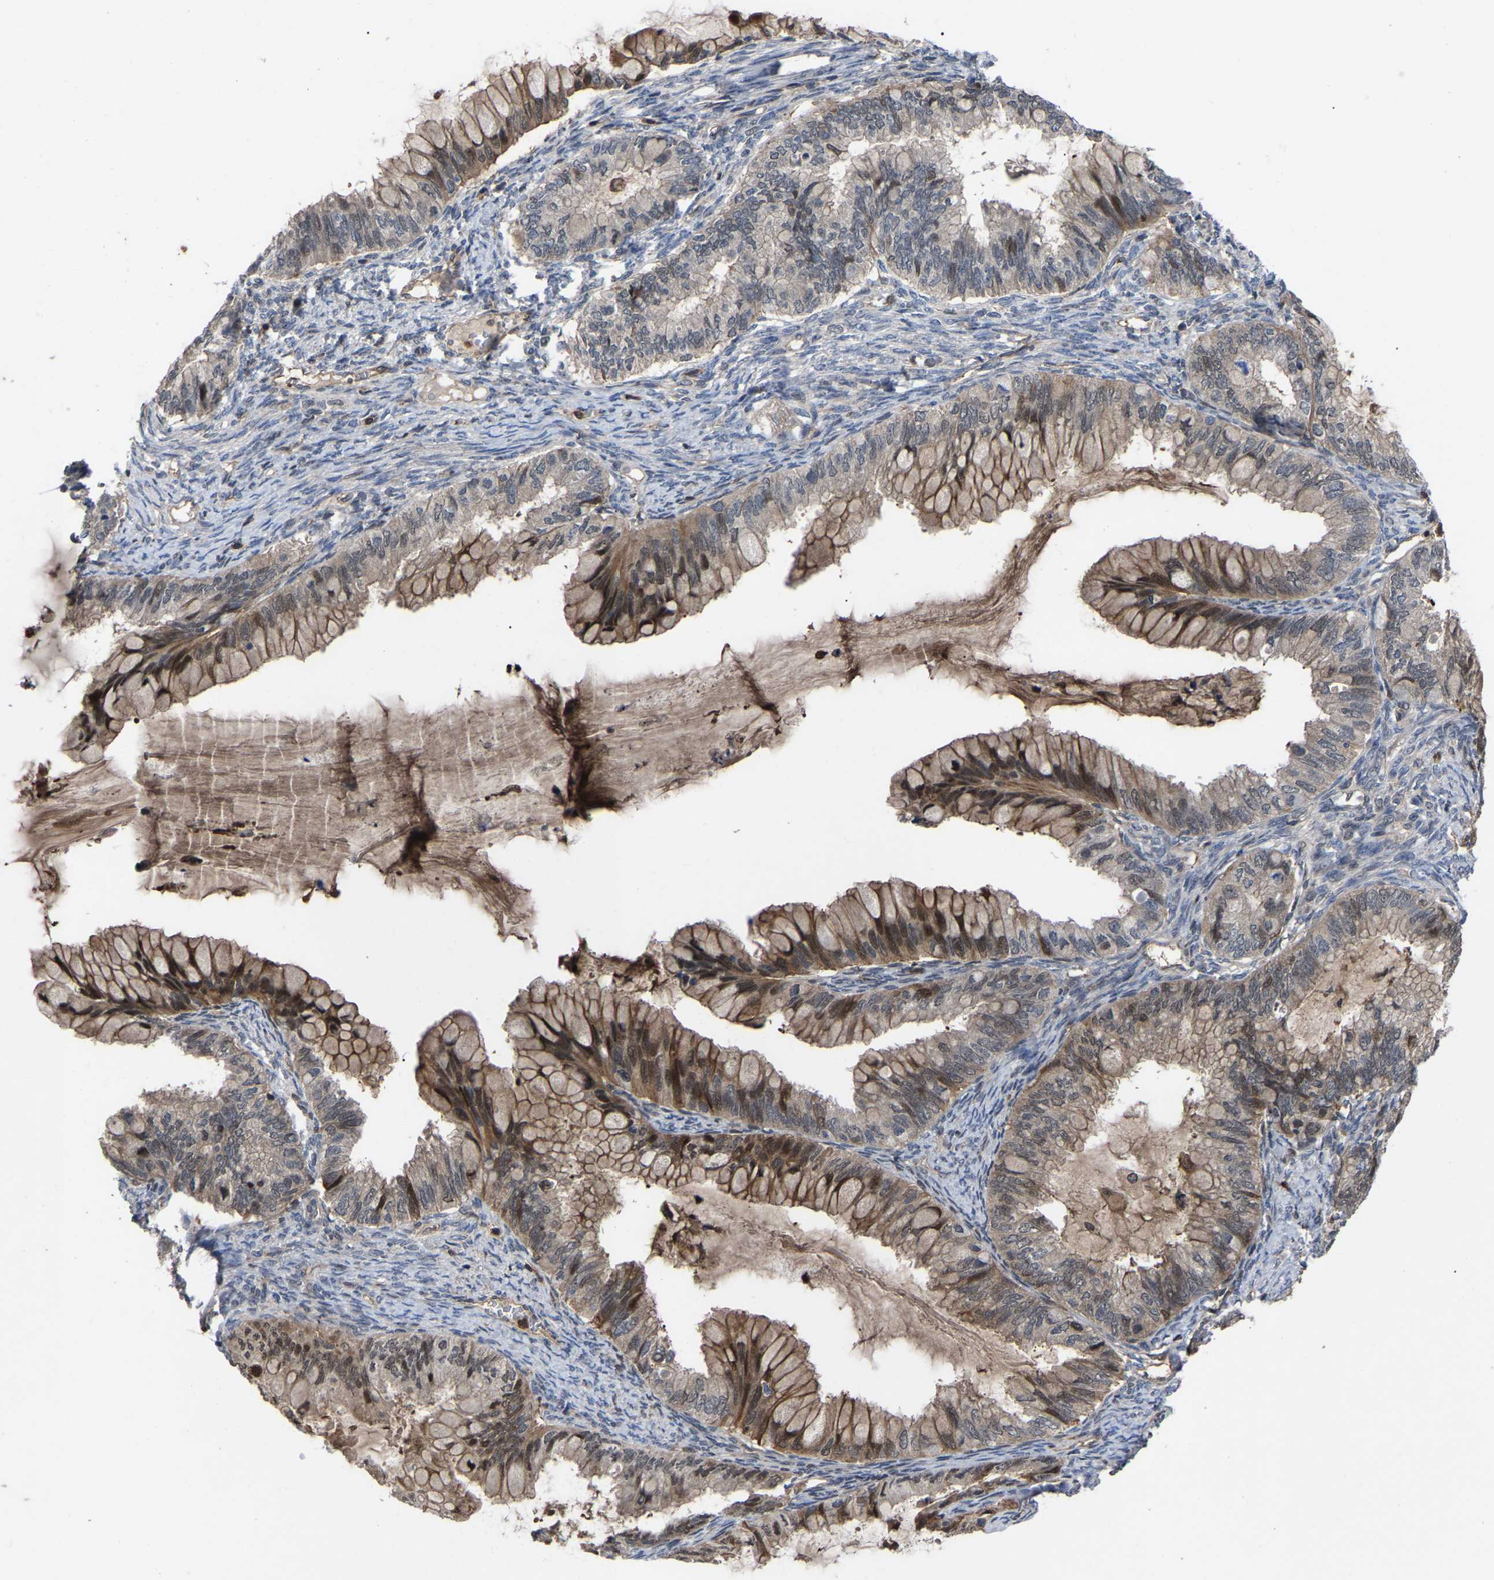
{"staining": {"intensity": "moderate", "quantity": ">75%", "location": "cytoplasmic/membranous"}, "tissue": "ovarian cancer", "cell_type": "Tumor cells", "image_type": "cancer", "snomed": [{"axis": "morphology", "description": "Cystadenocarcinoma, mucinous, NOS"}, {"axis": "topography", "description": "Ovary"}], "caption": "A high-resolution histopathology image shows immunohistochemistry (IHC) staining of mucinous cystadenocarcinoma (ovarian), which displays moderate cytoplasmic/membranous staining in about >75% of tumor cells.", "gene": "CIT", "patient": {"sex": "female", "age": 80}}